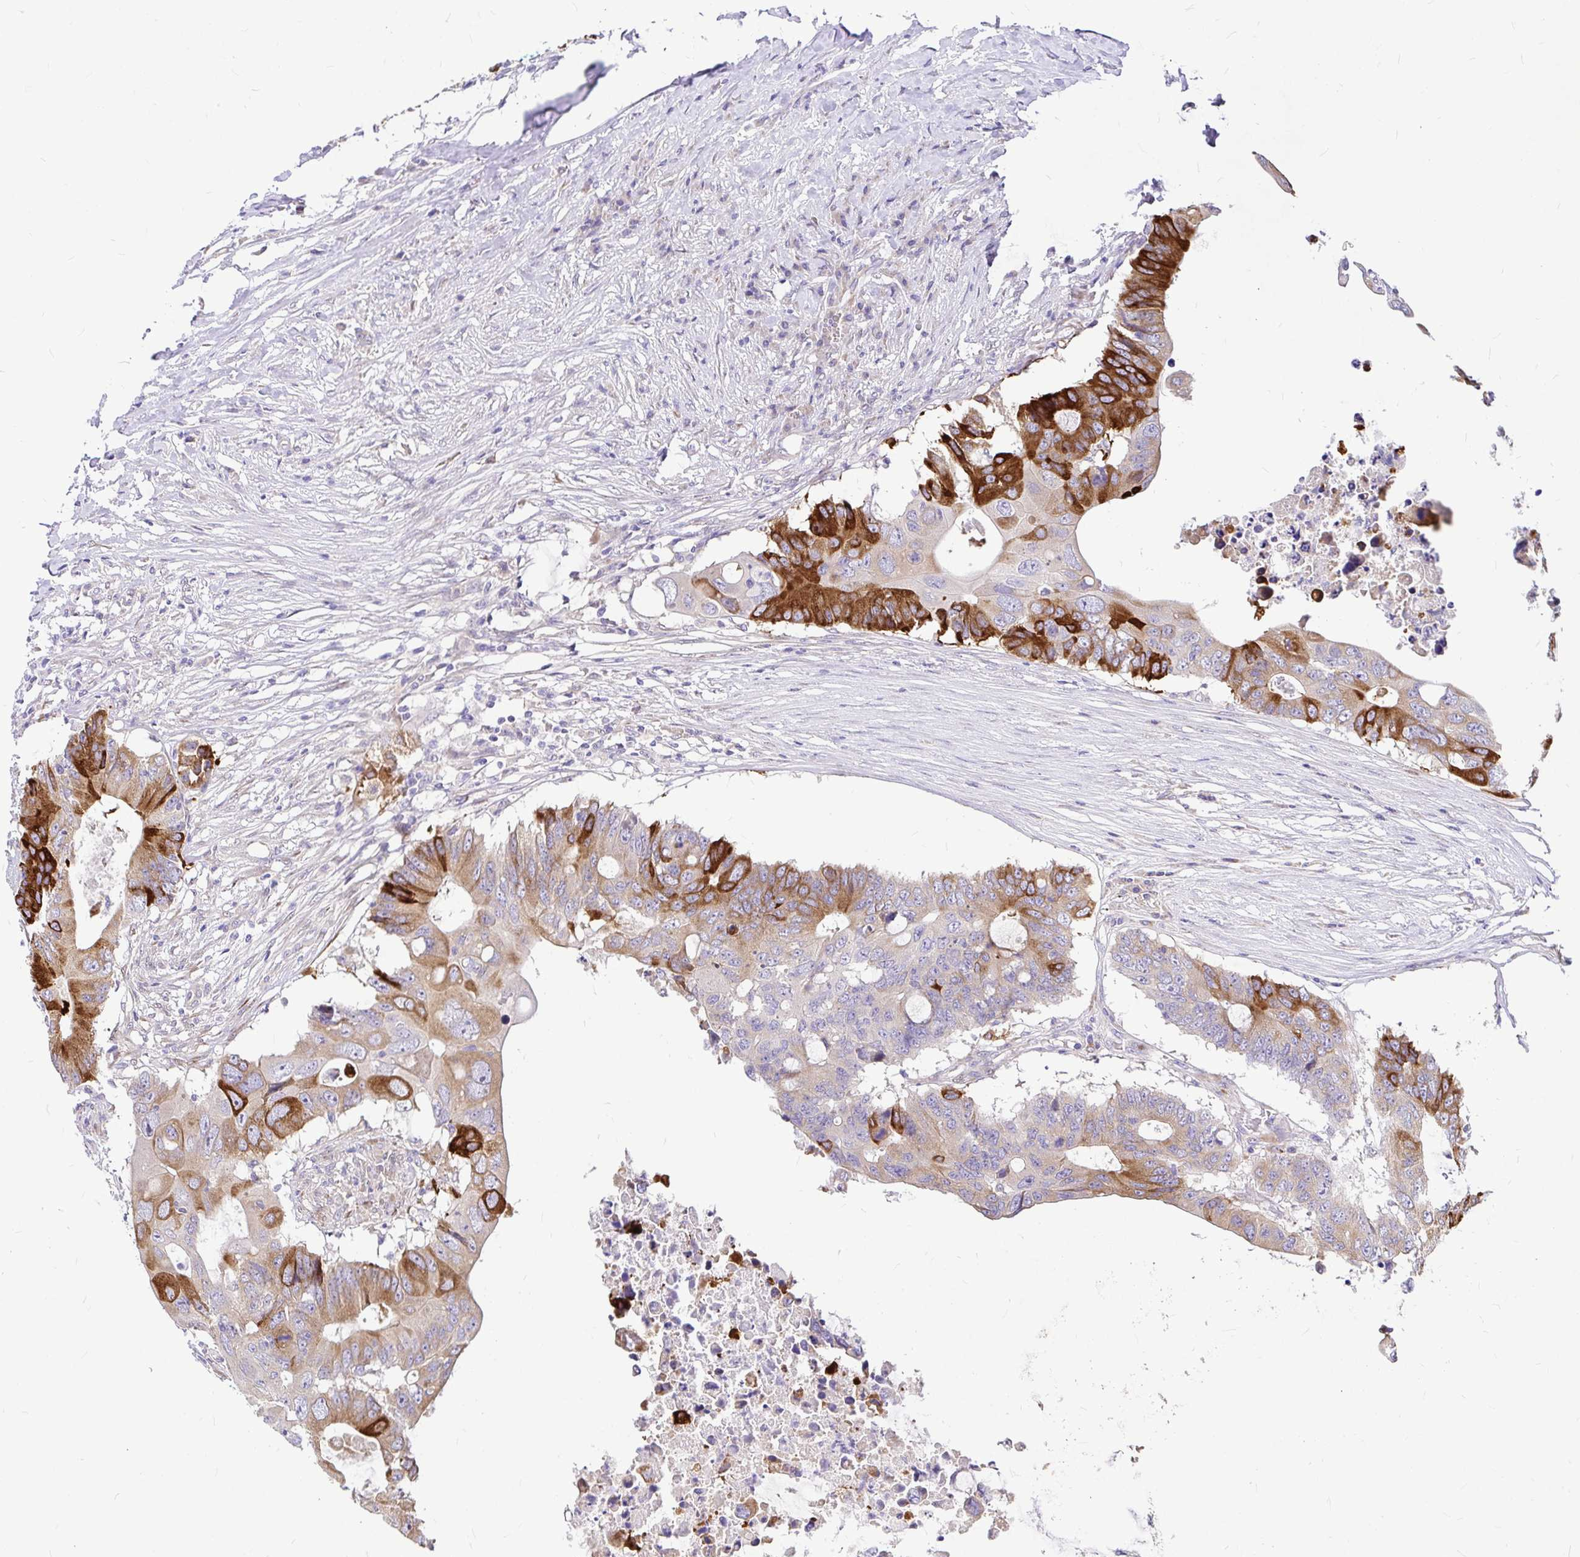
{"staining": {"intensity": "strong", "quantity": "<25%", "location": "cytoplasmic/membranous"}, "tissue": "colorectal cancer", "cell_type": "Tumor cells", "image_type": "cancer", "snomed": [{"axis": "morphology", "description": "Adenocarcinoma, NOS"}, {"axis": "topography", "description": "Colon"}], "caption": "Strong cytoplasmic/membranous expression for a protein is appreciated in about <25% of tumor cells of adenocarcinoma (colorectal) using immunohistochemistry.", "gene": "GABBR2", "patient": {"sex": "male", "age": 71}}